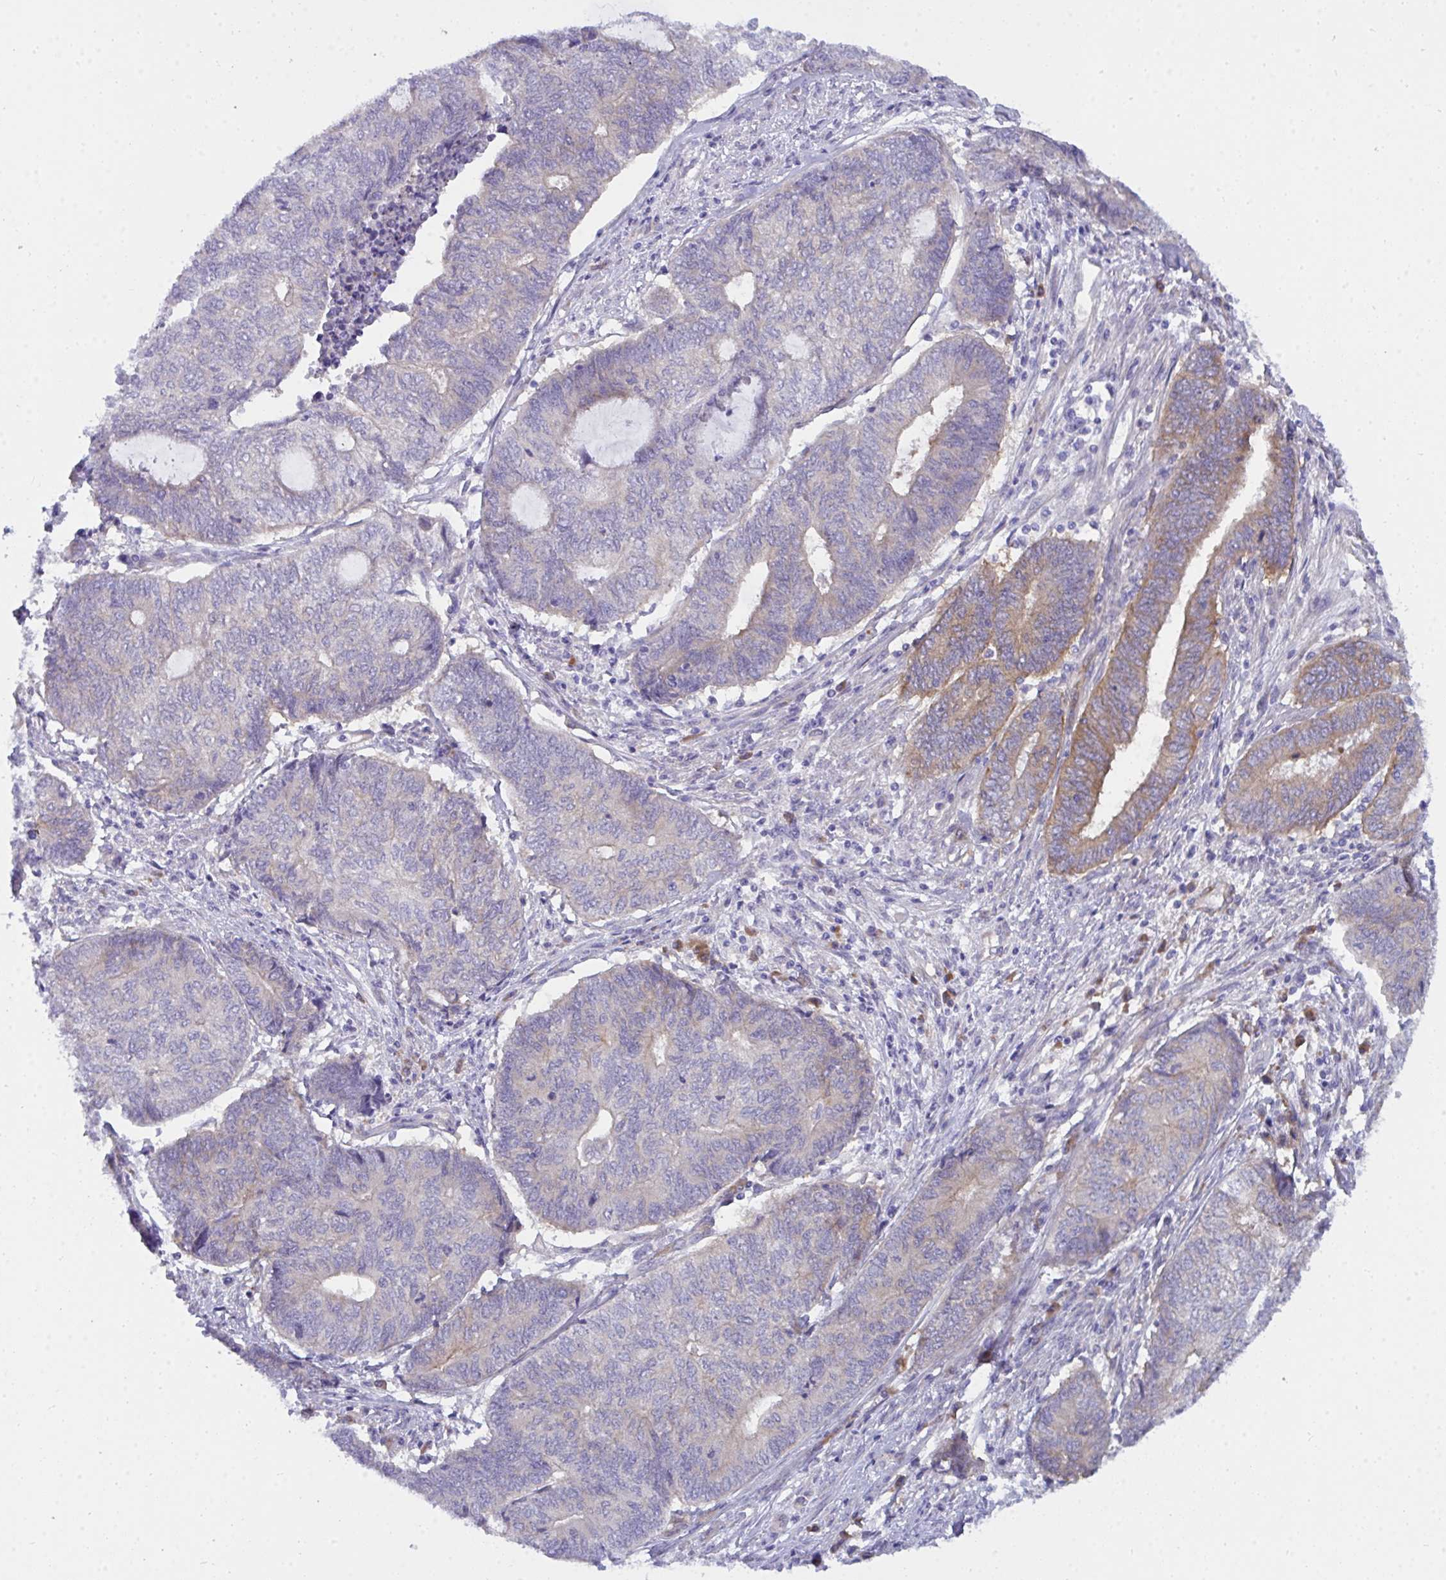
{"staining": {"intensity": "moderate", "quantity": "<25%", "location": "cytoplasmic/membranous"}, "tissue": "endometrial cancer", "cell_type": "Tumor cells", "image_type": "cancer", "snomed": [{"axis": "morphology", "description": "Adenocarcinoma, NOS"}, {"axis": "topography", "description": "Uterus"}, {"axis": "topography", "description": "Endometrium"}], "caption": "Endometrial adenocarcinoma stained with IHC exhibits moderate cytoplasmic/membranous expression in approximately <25% of tumor cells.", "gene": "GAB1", "patient": {"sex": "female", "age": 70}}